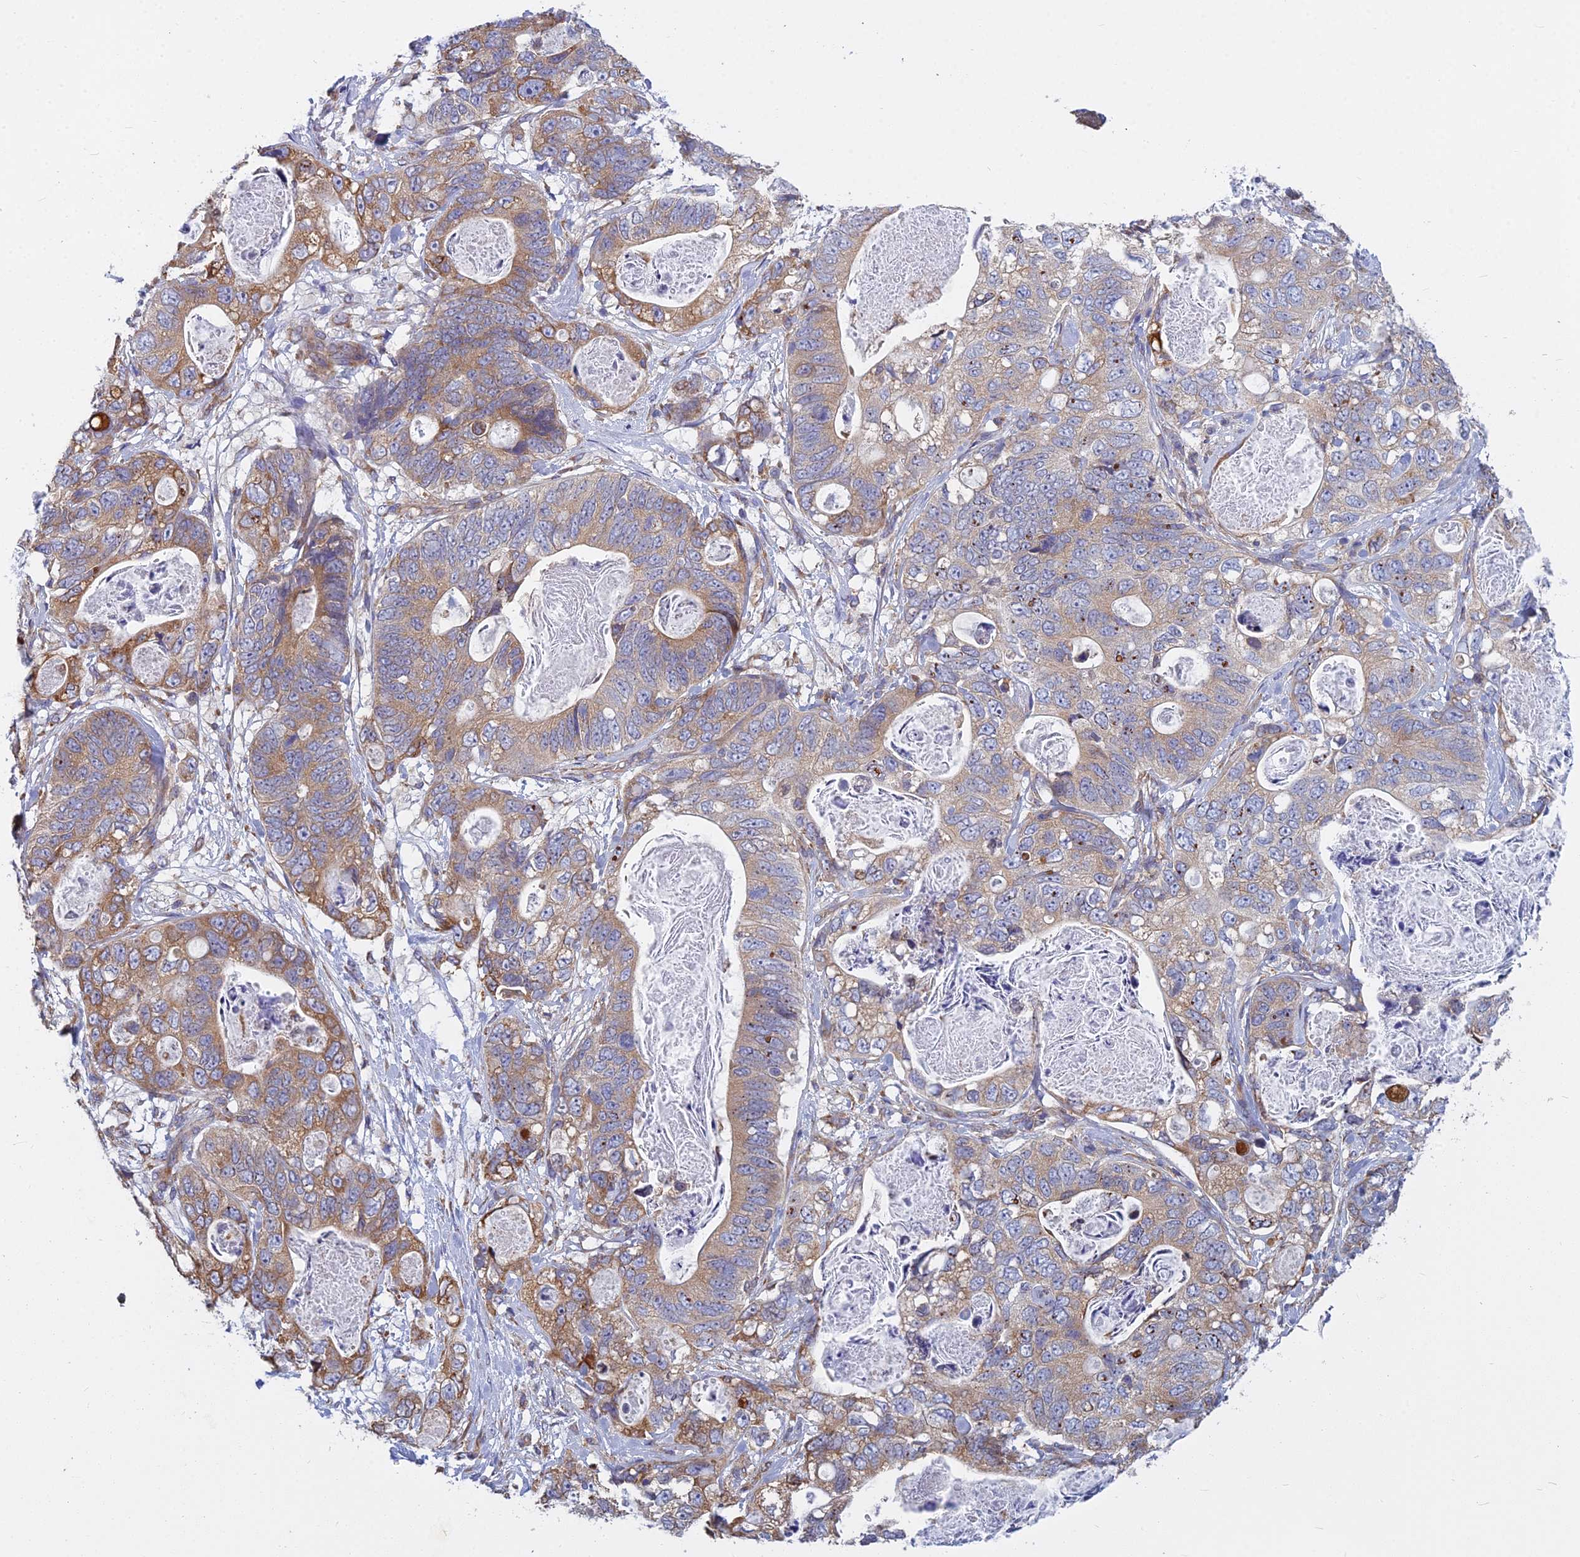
{"staining": {"intensity": "moderate", "quantity": "25%-75%", "location": "cytoplasmic/membranous"}, "tissue": "stomach cancer", "cell_type": "Tumor cells", "image_type": "cancer", "snomed": [{"axis": "morphology", "description": "Normal tissue, NOS"}, {"axis": "morphology", "description": "Adenocarcinoma, NOS"}, {"axis": "topography", "description": "Stomach"}], "caption": "Immunohistochemistry (IHC) micrograph of neoplastic tissue: human stomach cancer (adenocarcinoma) stained using IHC exhibits medium levels of moderate protein expression localized specifically in the cytoplasmic/membranous of tumor cells, appearing as a cytoplasmic/membranous brown color.", "gene": "KIAA1143", "patient": {"sex": "female", "age": 89}}